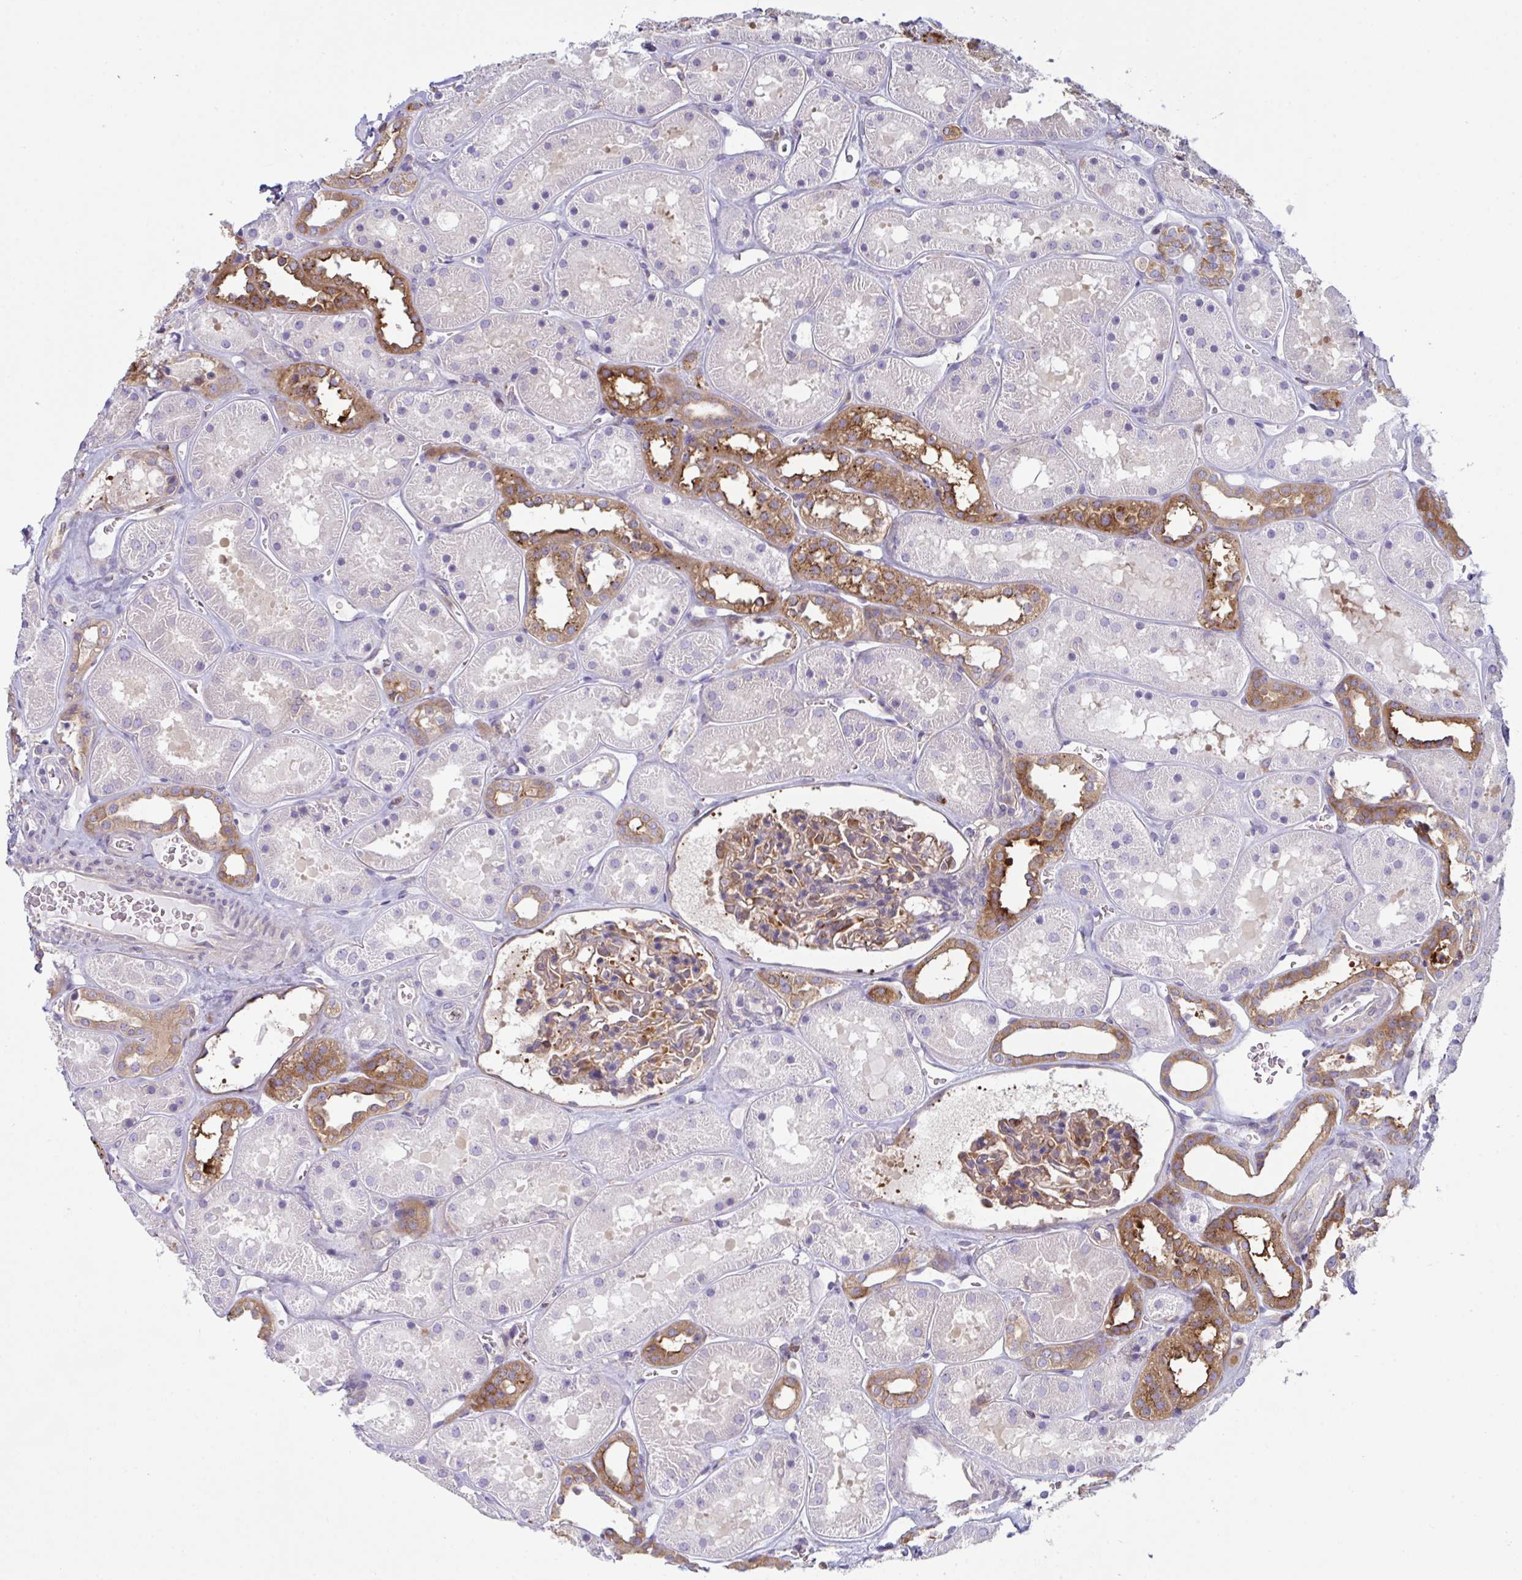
{"staining": {"intensity": "moderate", "quantity": ">75%", "location": "cytoplasmic/membranous"}, "tissue": "kidney", "cell_type": "Cells in glomeruli", "image_type": "normal", "snomed": [{"axis": "morphology", "description": "Normal tissue, NOS"}, {"axis": "topography", "description": "Kidney"}], "caption": "A high-resolution micrograph shows immunohistochemistry staining of unremarkable kidney, which exhibits moderate cytoplasmic/membranous positivity in about >75% of cells in glomeruli.", "gene": "TSC22D3", "patient": {"sex": "female", "age": 41}}